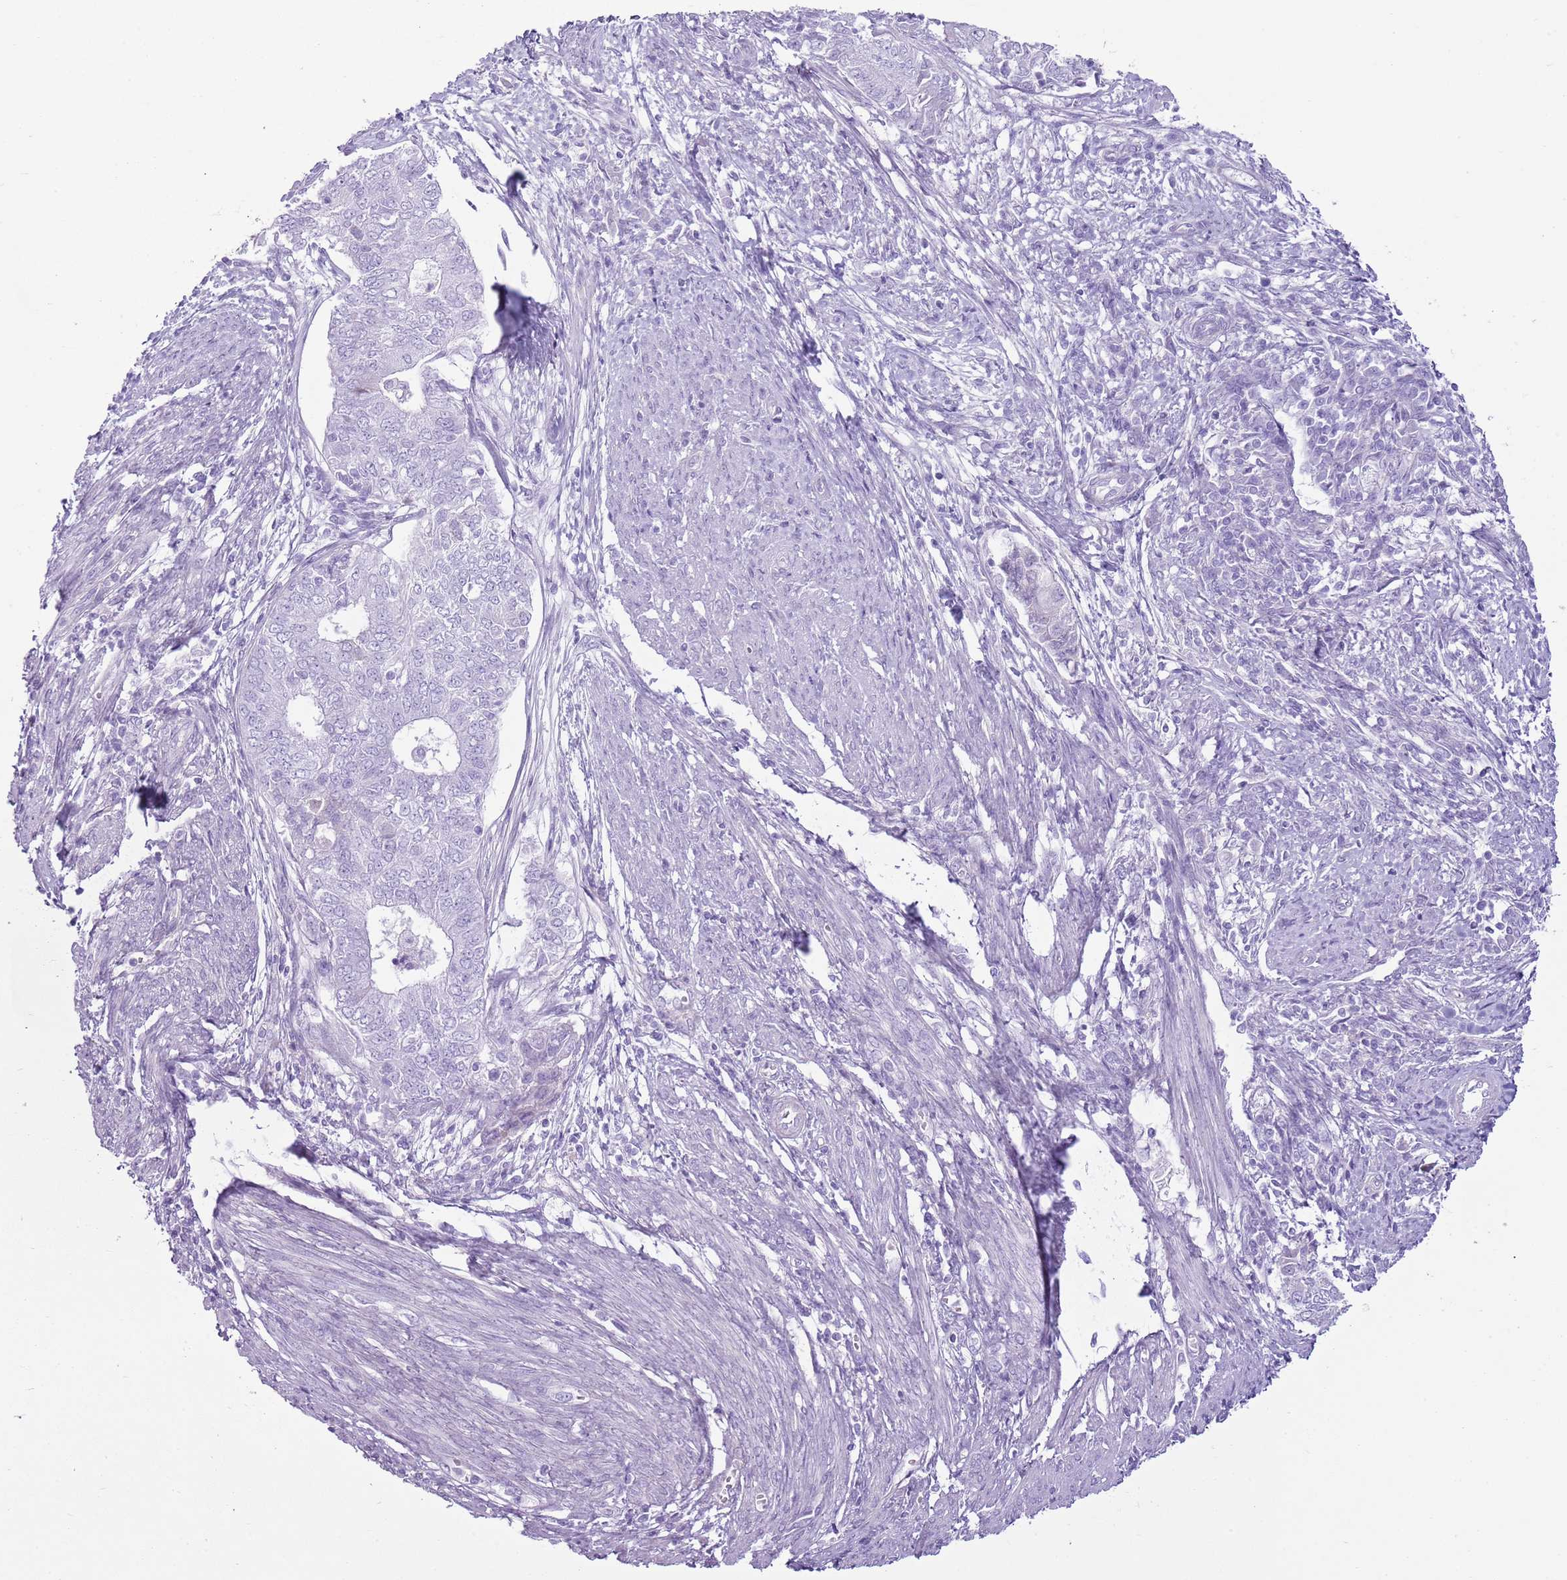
{"staining": {"intensity": "negative", "quantity": "none", "location": "none"}, "tissue": "endometrial cancer", "cell_type": "Tumor cells", "image_type": "cancer", "snomed": [{"axis": "morphology", "description": "Adenocarcinoma, NOS"}, {"axis": "topography", "description": "Endometrium"}], "caption": "This is an IHC histopathology image of human endometrial cancer (adenocarcinoma). There is no positivity in tumor cells.", "gene": "CD177", "patient": {"sex": "female", "age": 62}}